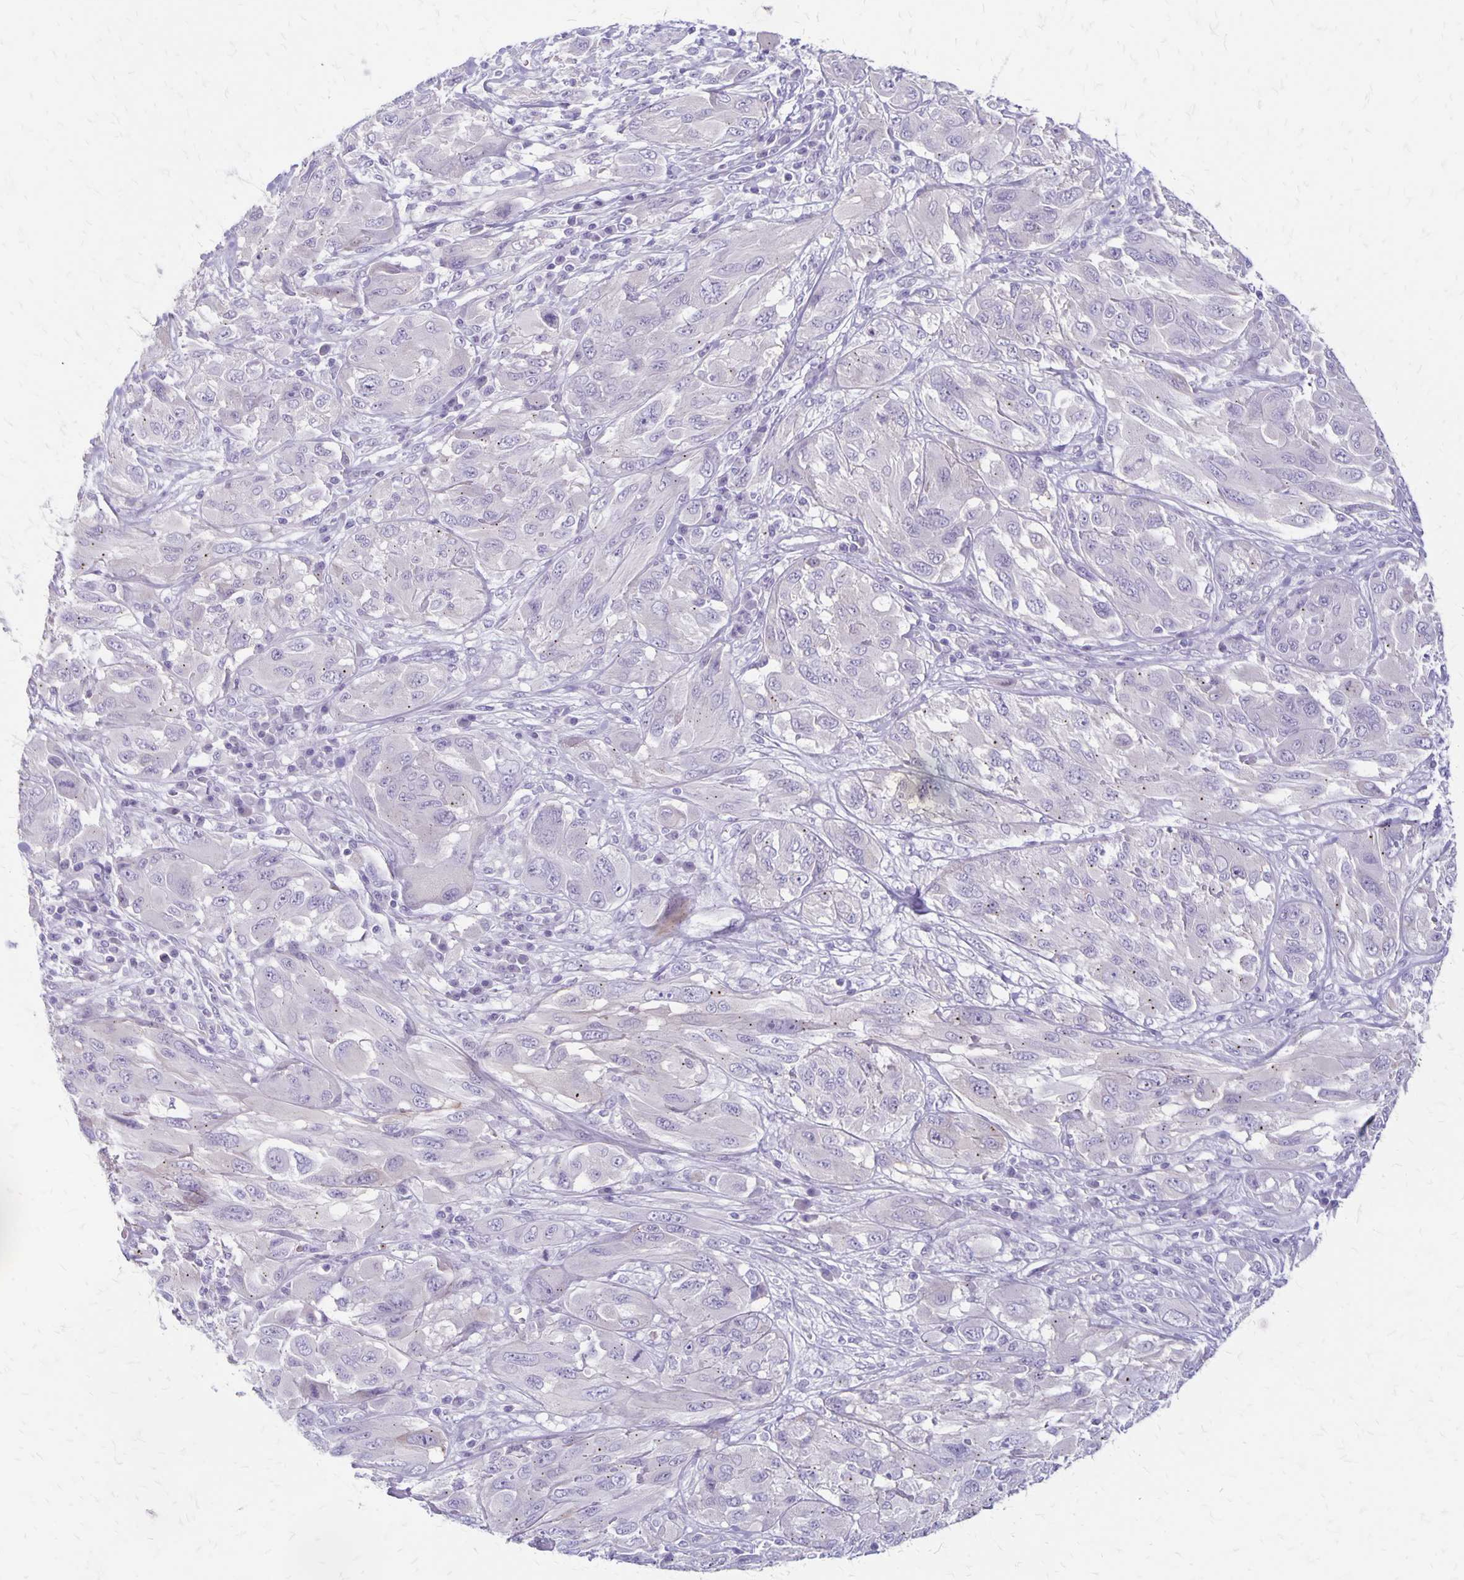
{"staining": {"intensity": "negative", "quantity": "none", "location": "none"}, "tissue": "melanoma", "cell_type": "Tumor cells", "image_type": "cancer", "snomed": [{"axis": "morphology", "description": "Malignant melanoma, NOS"}, {"axis": "topography", "description": "Skin"}], "caption": "Immunohistochemistry micrograph of neoplastic tissue: human melanoma stained with DAB (3,3'-diaminobenzidine) reveals no significant protein positivity in tumor cells.", "gene": "HOMER1", "patient": {"sex": "female", "age": 91}}